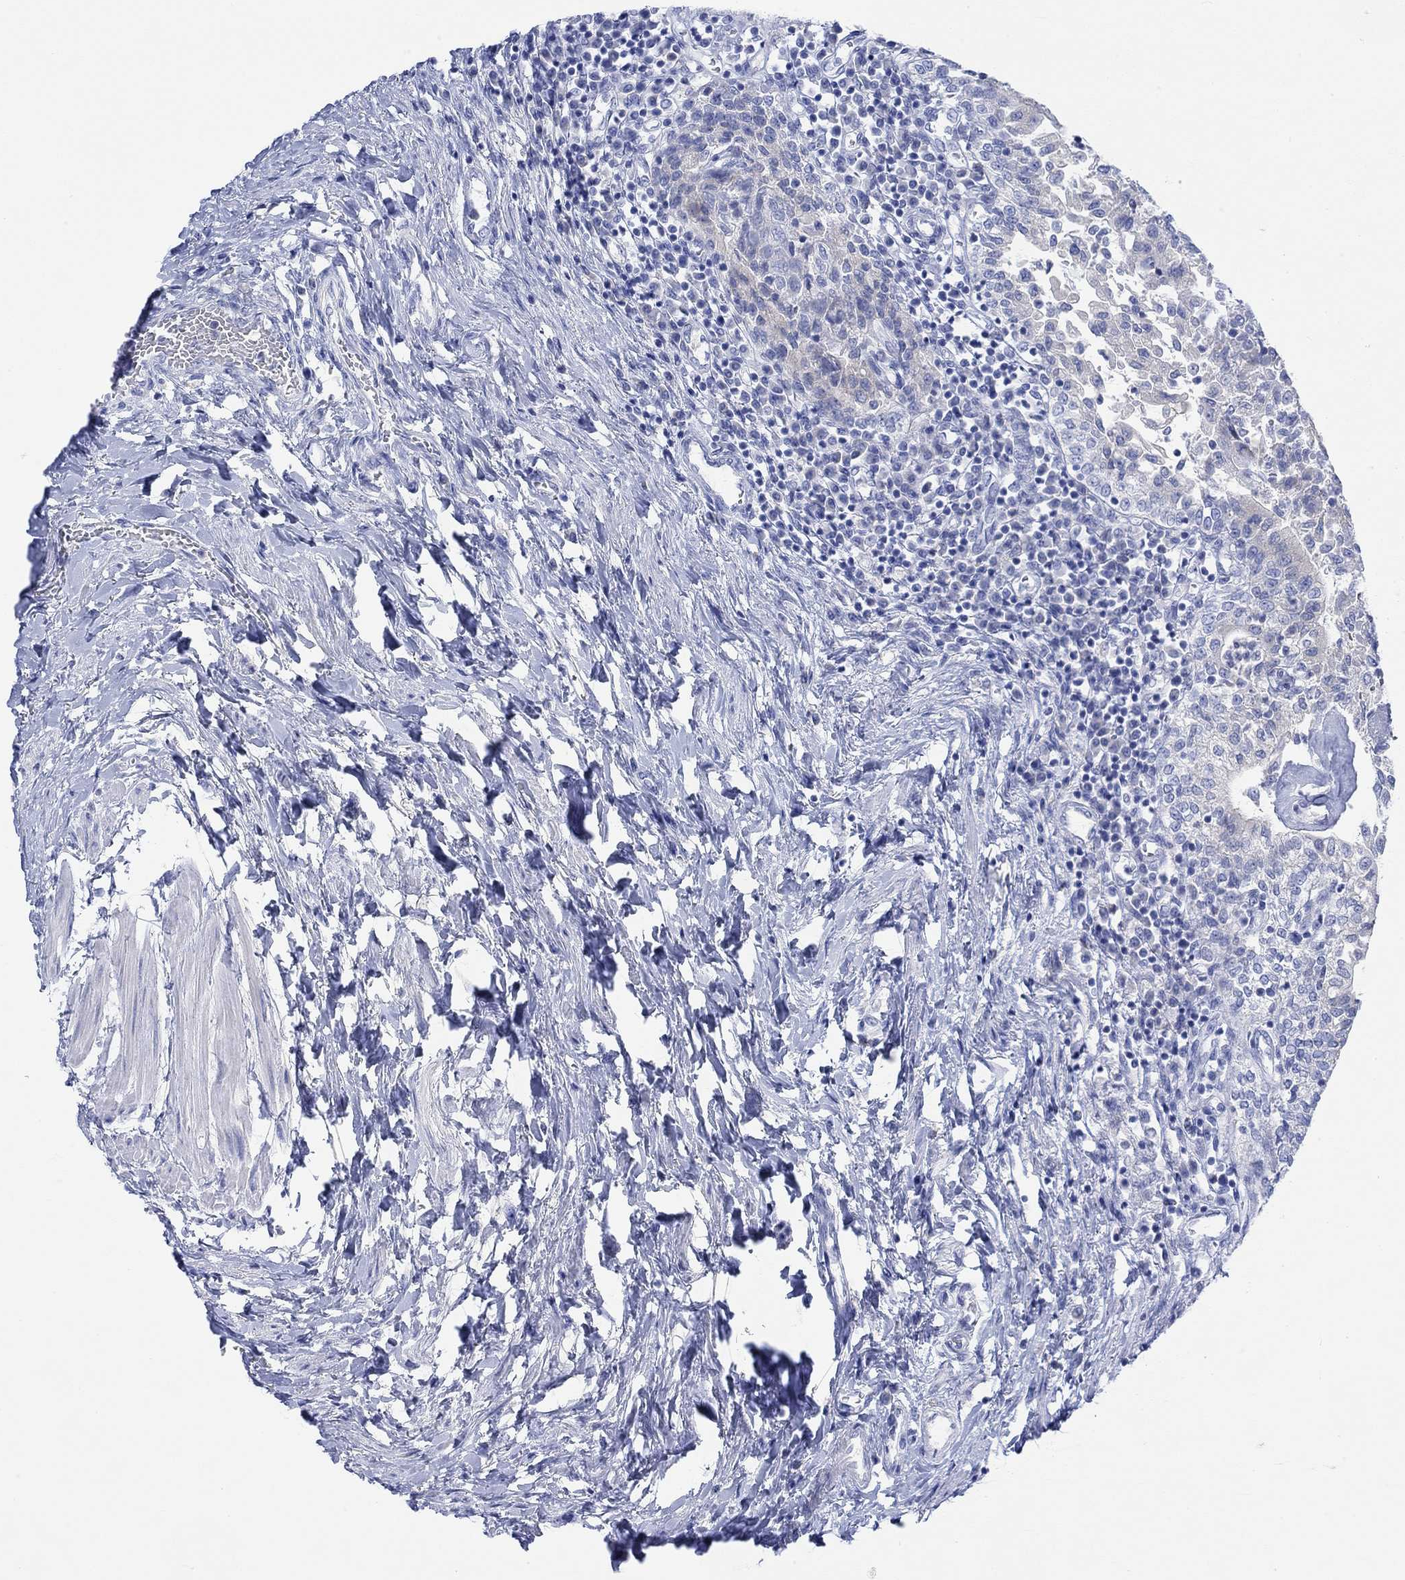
{"staining": {"intensity": "negative", "quantity": "none", "location": "none"}, "tissue": "urothelial cancer", "cell_type": "Tumor cells", "image_type": "cancer", "snomed": [{"axis": "morphology", "description": "Urothelial carcinoma, Low grade"}, {"axis": "topography", "description": "Urinary bladder"}], "caption": "DAB (3,3'-diaminobenzidine) immunohistochemical staining of urothelial cancer reveals no significant staining in tumor cells. (Immunohistochemistry (ihc), brightfield microscopy, high magnification).", "gene": "REEP6", "patient": {"sex": "male", "age": 78}}